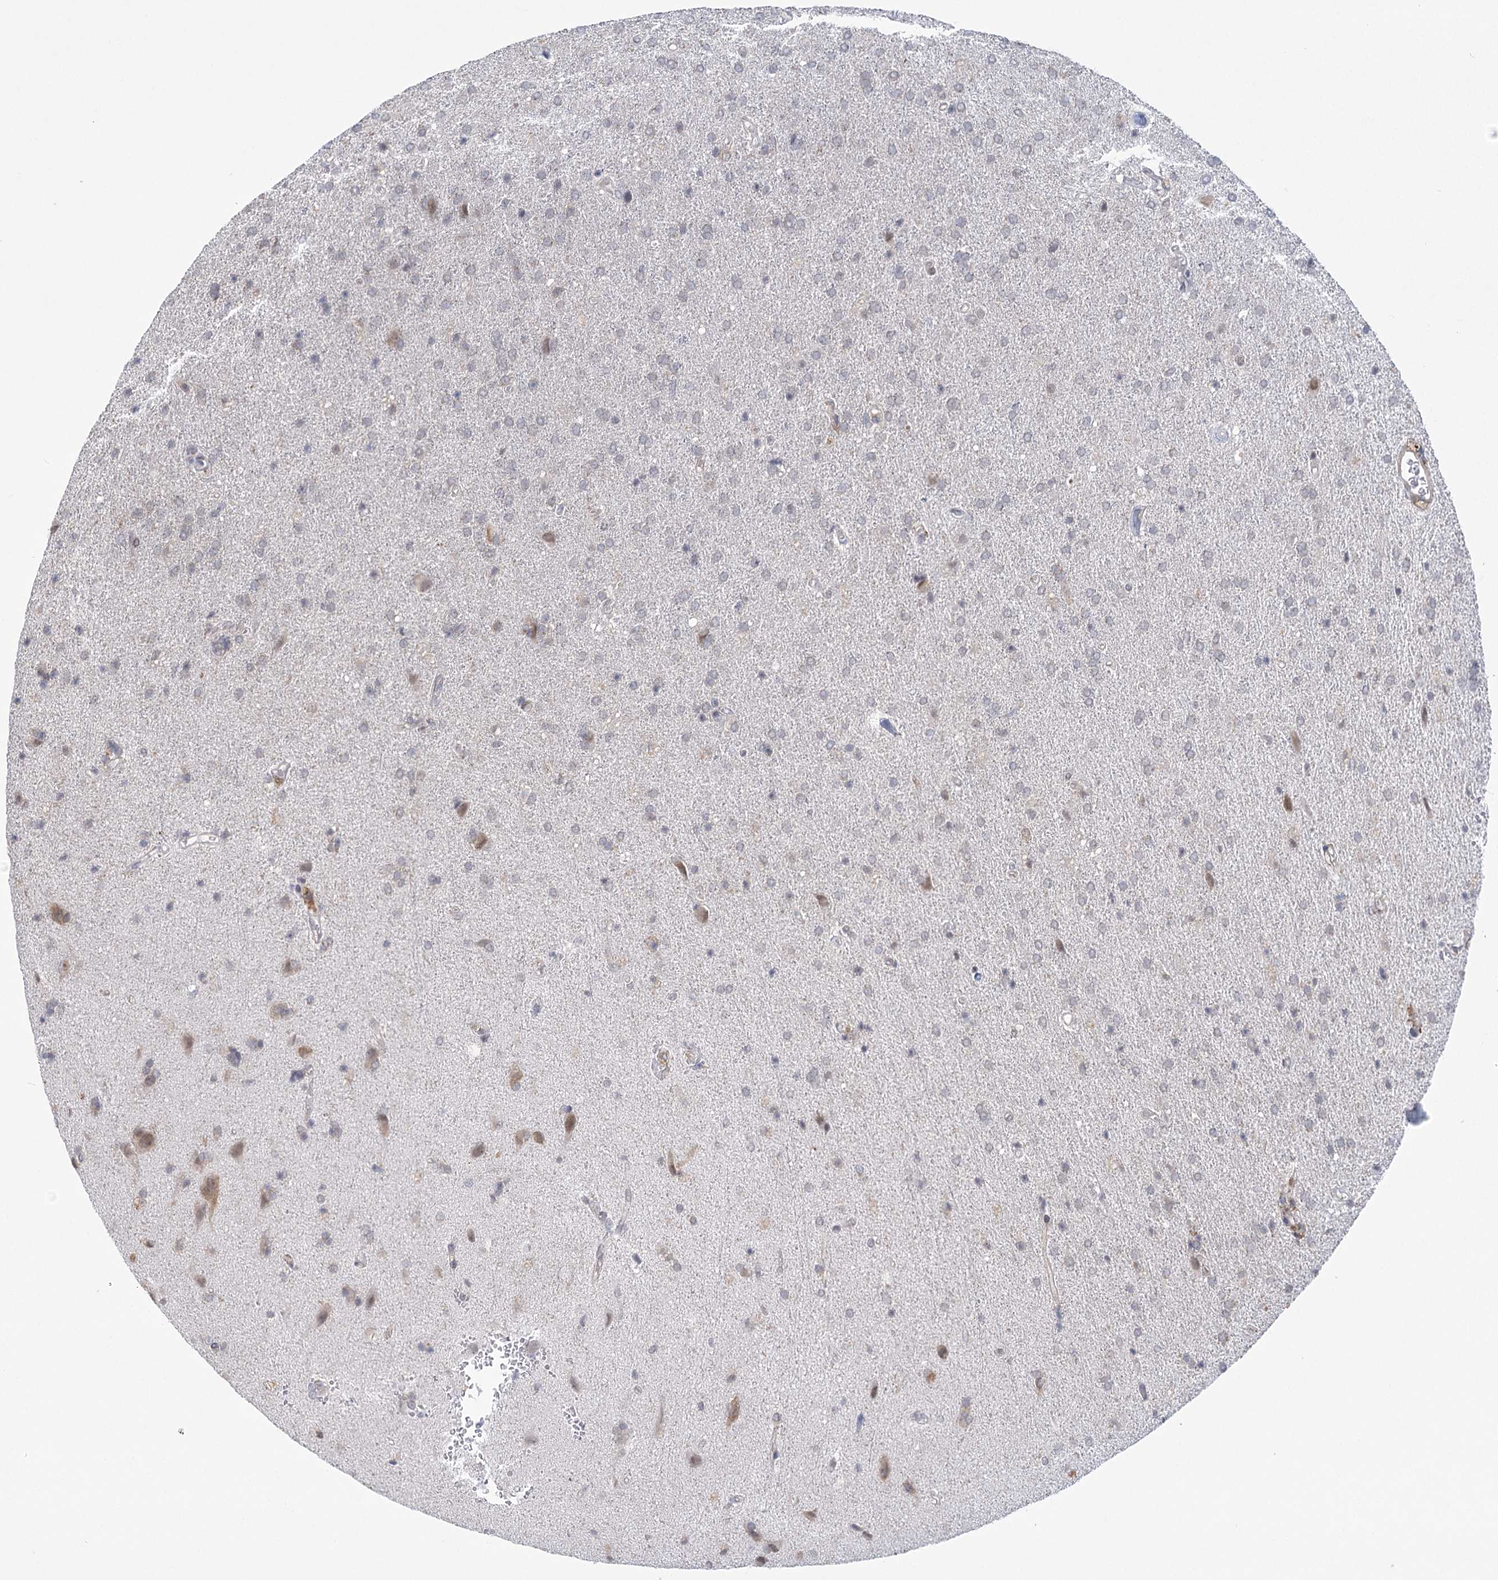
{"staining": {"intensity": "negative", "quantity": "none", "location": "none"}, "tissue": "glioma", "cell_type": "Tumor cells", "image_type": "cancer", "snomed": [{"axis": "morphology", "description": "Glioma, malignant, High grade"}, {"axis": "topography", "description": "Brain"}], "caption": "An image of human glioma is negative for staining in tumor cells.", "gene": "MED28", "patient": {"sex": "male", "age": 72}}